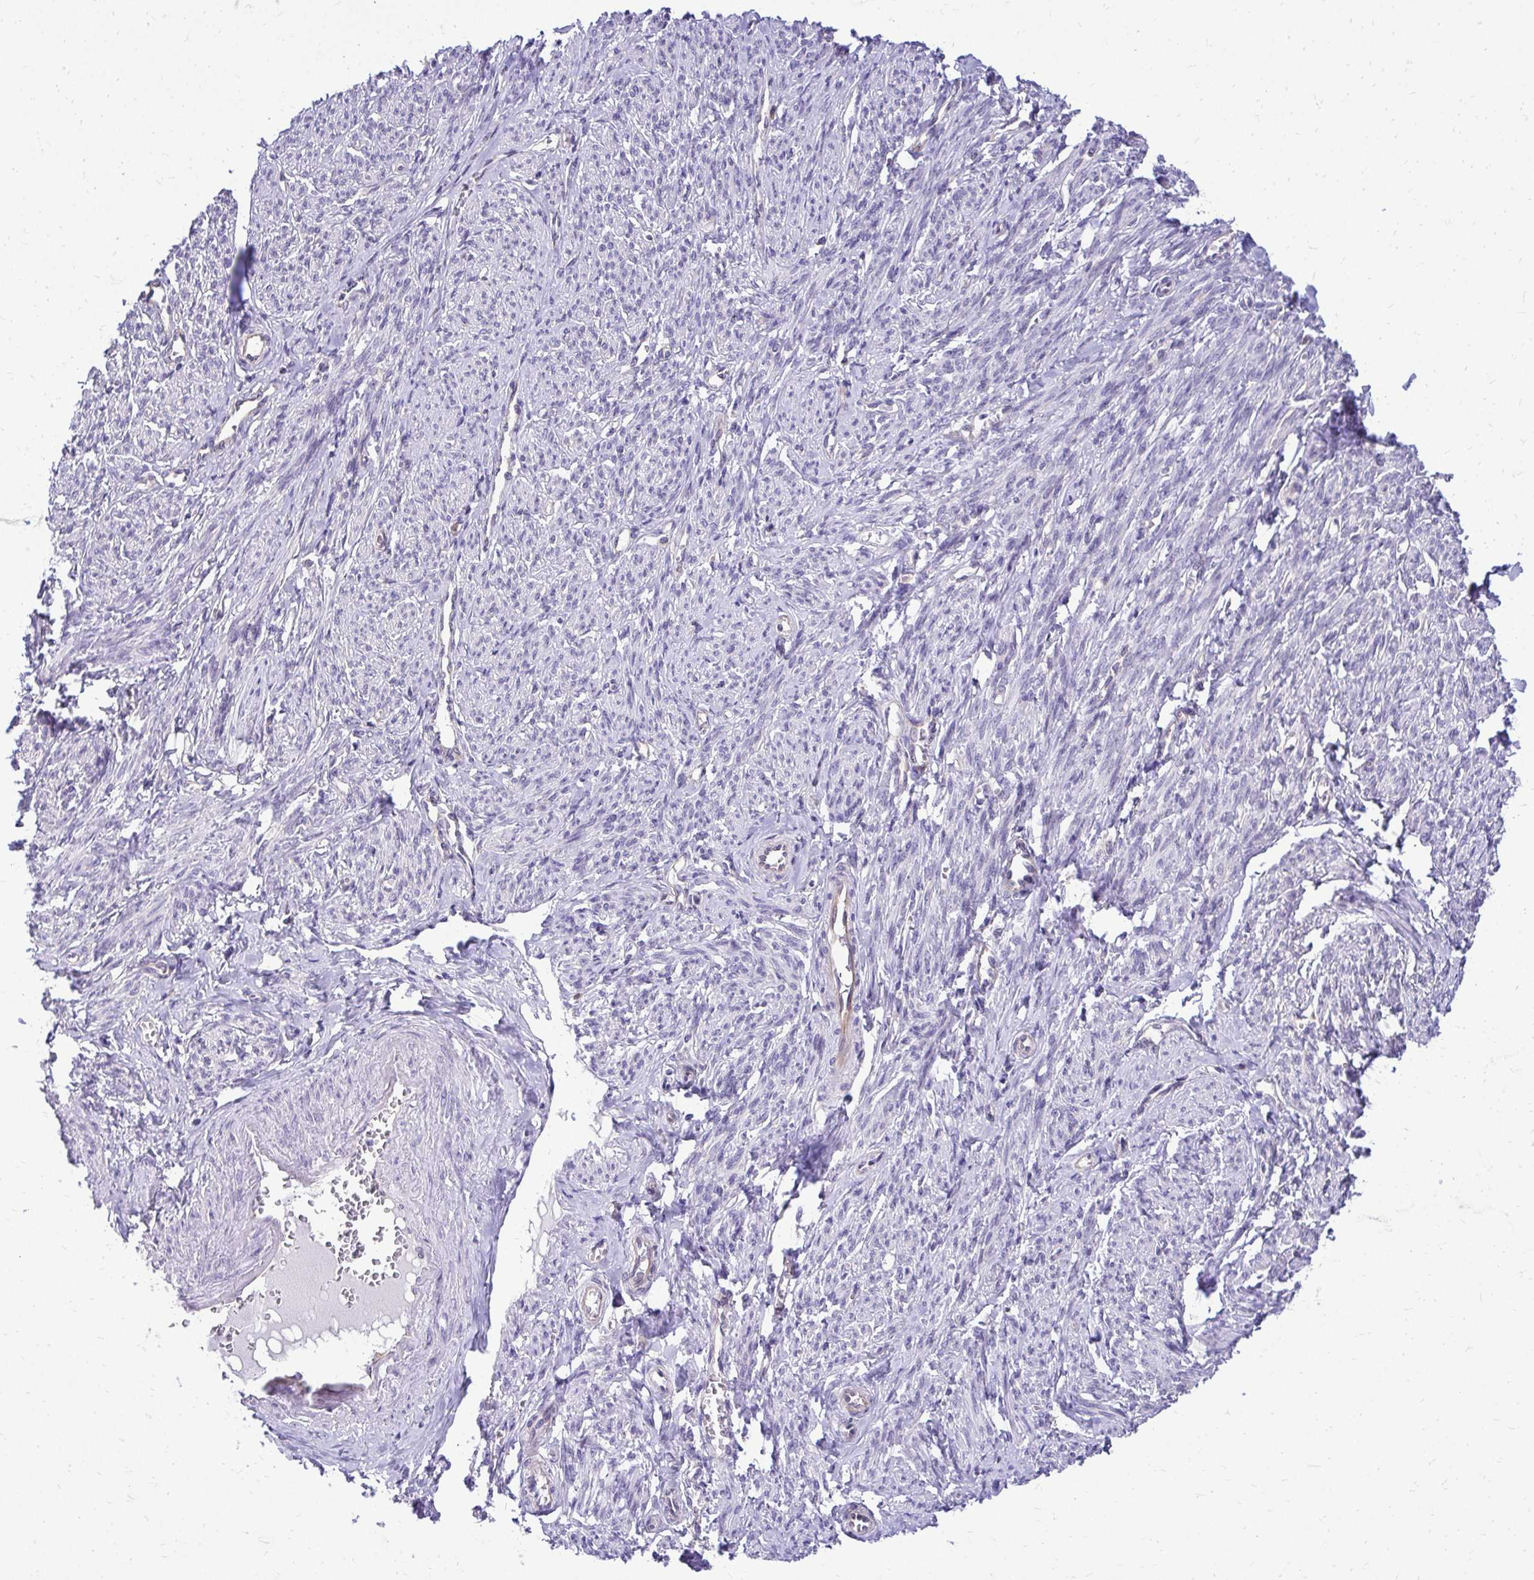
{"staining": {"intensity": "negative", "quantity": "none", "location": "none"}, "tissue": "smooth muscle", "cell_type": "Smooth muscle cells", "image_type": "normal", "snomed": [{"axis": "morphology", "description": "Normal tissue, NOS"}, {"axis": "topography", "description": "Smooth muscle"}], "caption": "Immunohistochemical staining of unremarkable human smooth muscle demonstrates no significant staining in smooth muscle cells. (DAB (3,3'-diaminobenzidine) immunohistochemistry visualized using brightfield microscopy, high magnification).", "gene": "NIFK", "patient": {"sex": "female", "age": 65}}